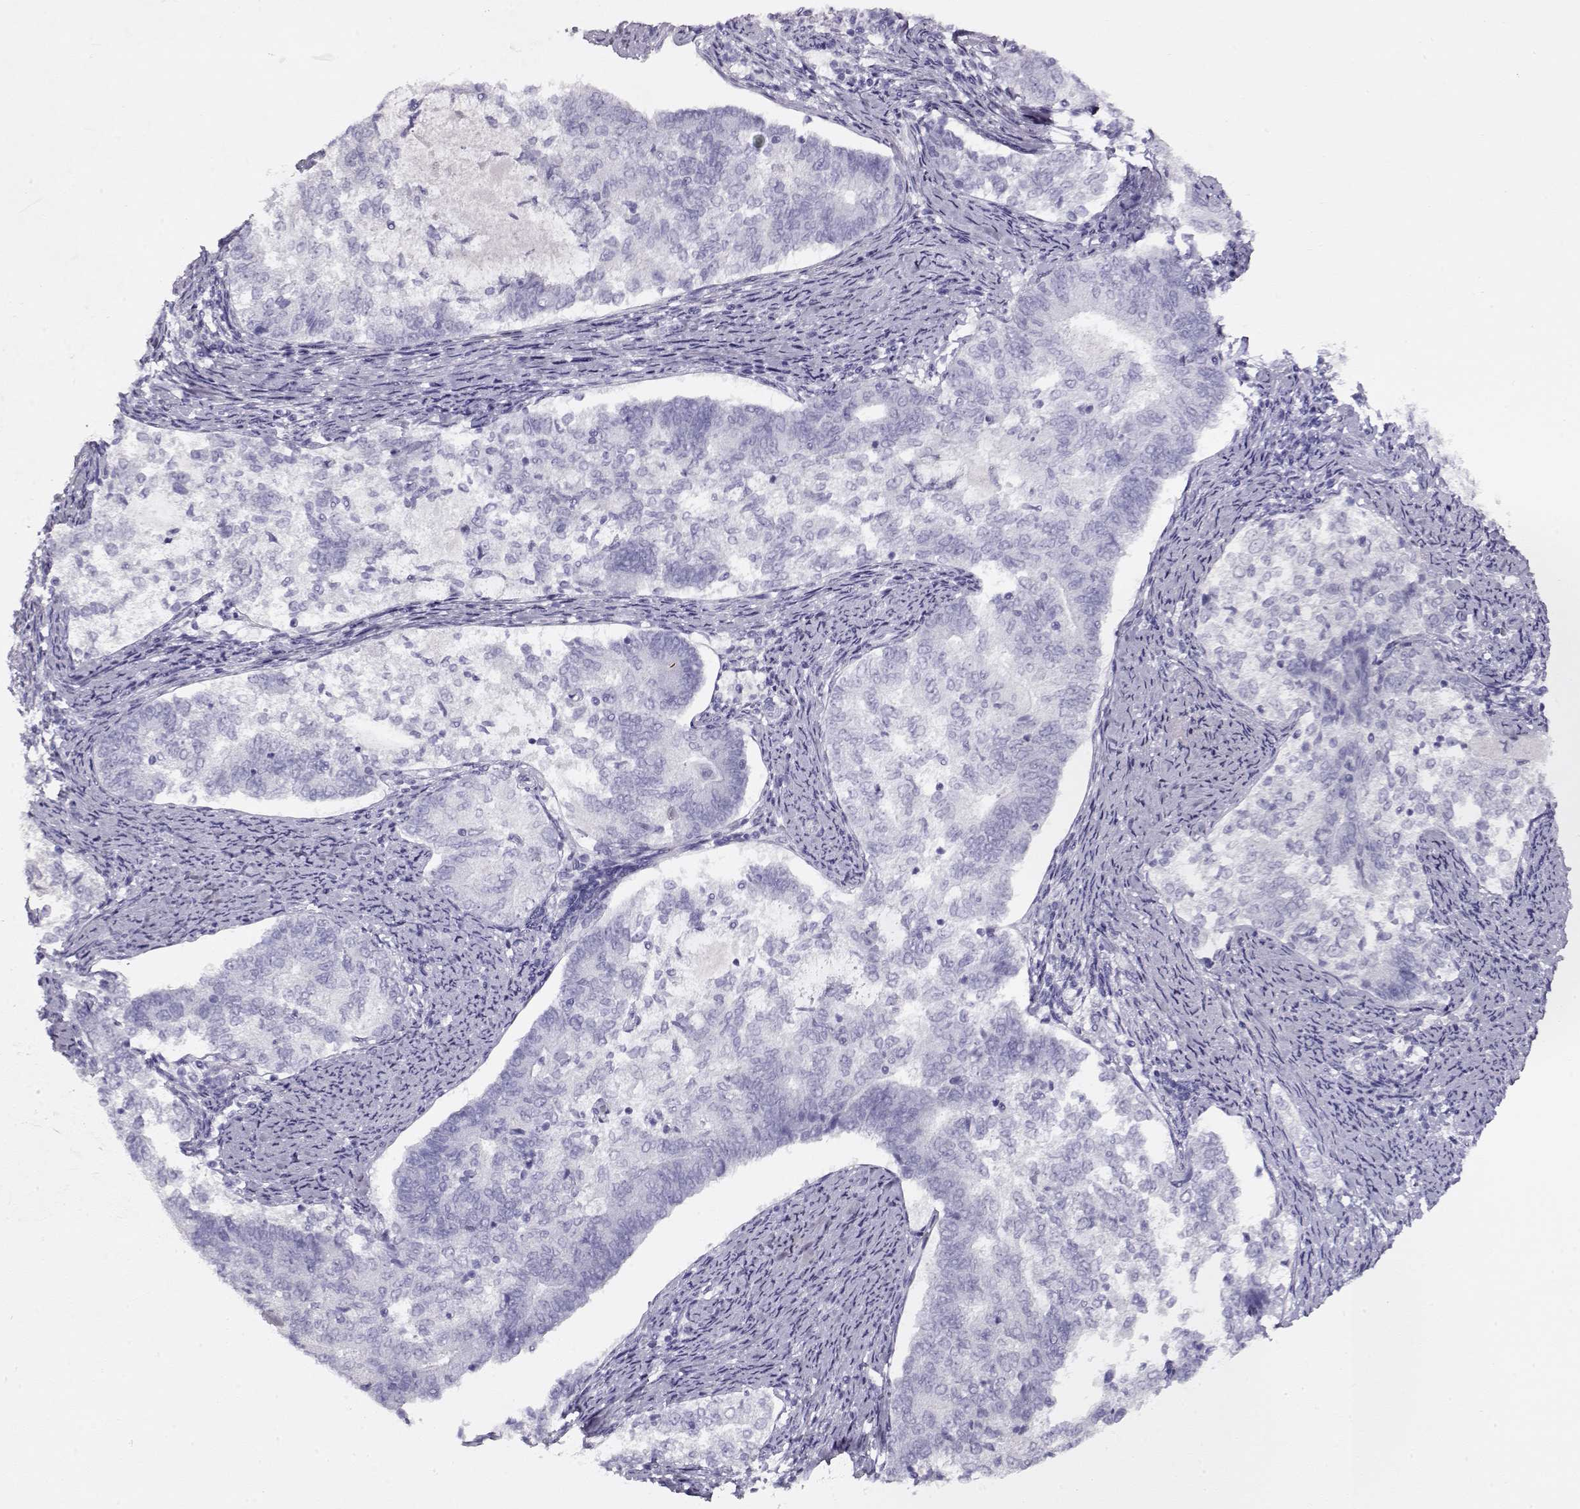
{"staining": {"intensity": "negative", "quantity": "none", "location": "none"}, "tissue": "endometrial cancer", "cell_type": "Tumor cells", "image_type": "cancer", "snomed": [{"axis": "morphology", "description": "Adenocarcinoma, NOS"}, {"axis": "topography", "description": "Endometrium"}], "caption": "The photomicrograph shows no staining of tumor cells in endometrial cancer (adenocarcinoma).", "gene": "ACTN2", "patient": {"sex": "female", "age": 65}}